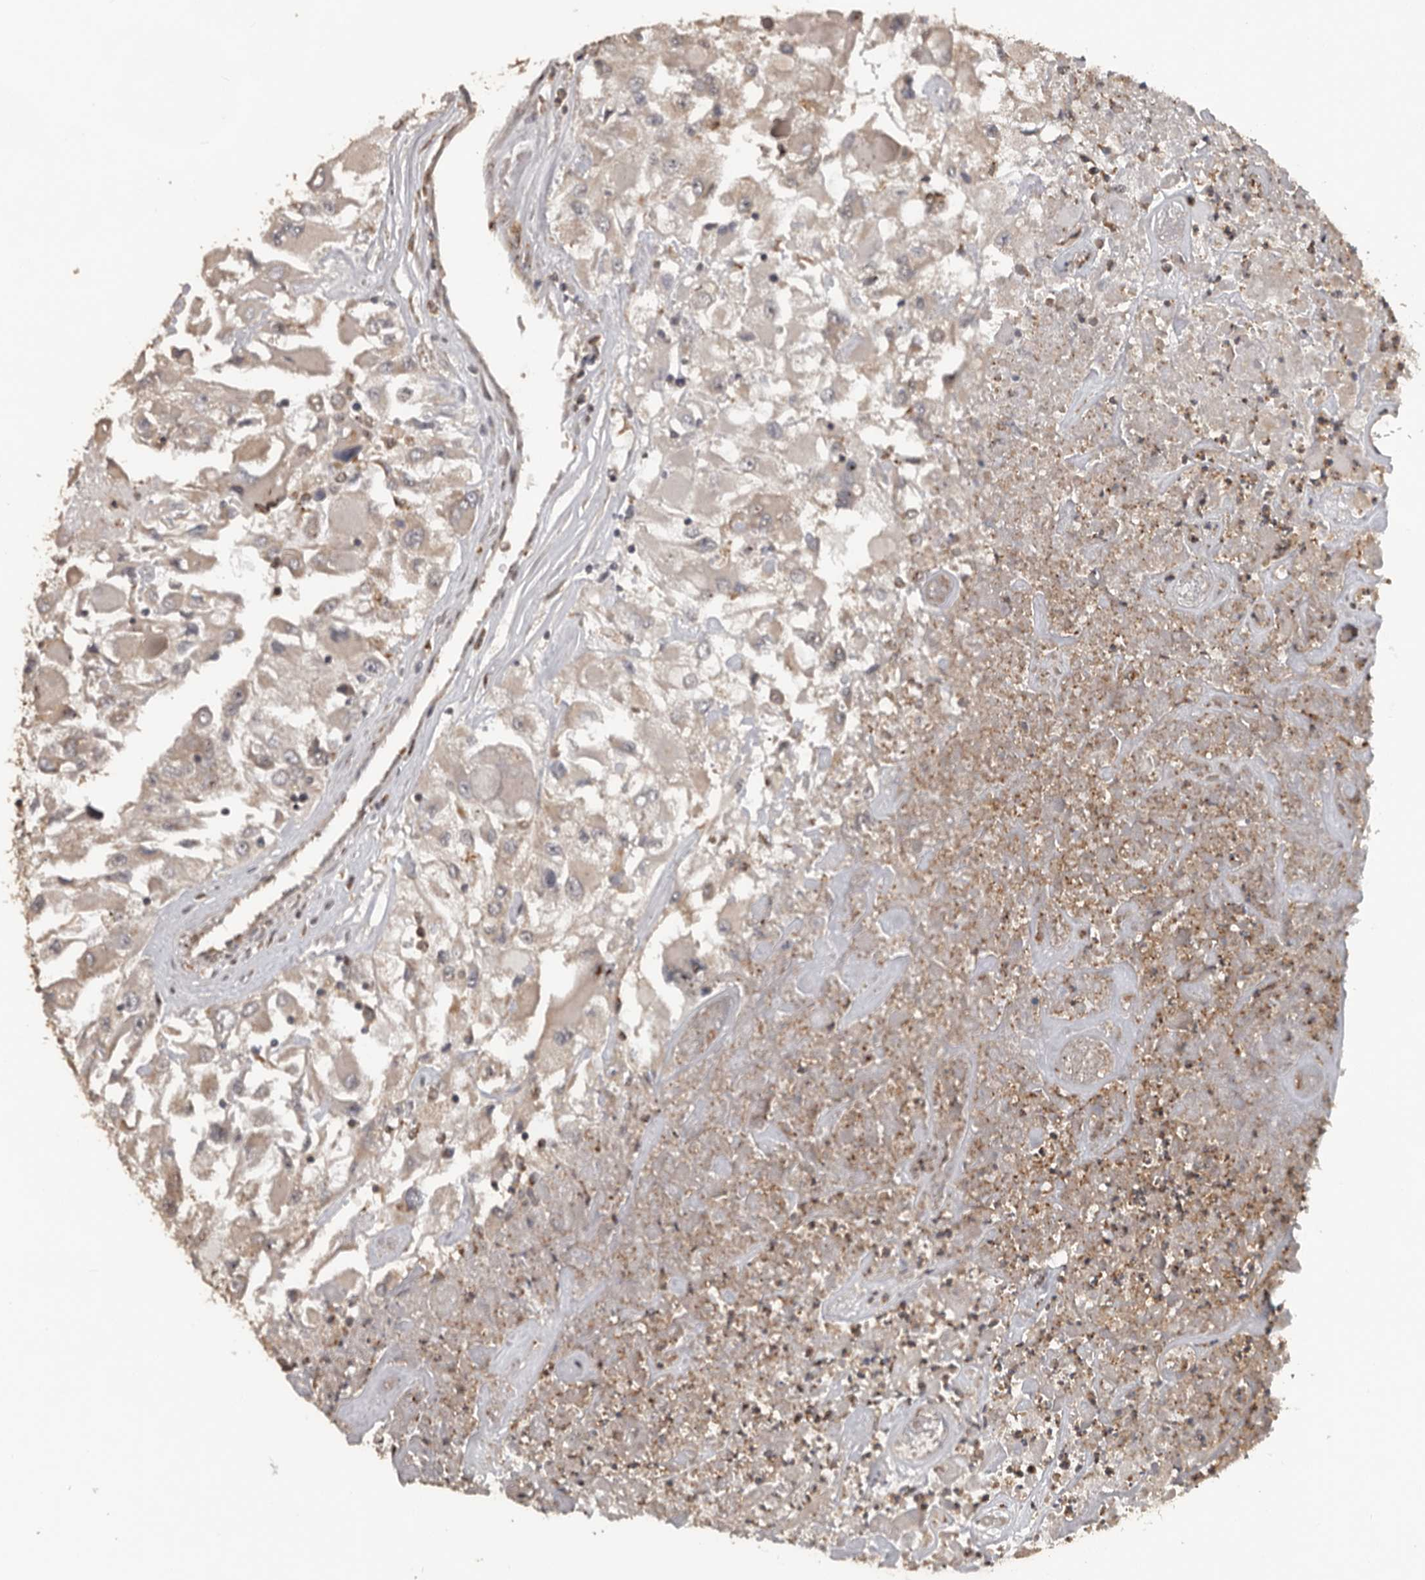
{"staining": {"intensity": "weak", "quantity": "<25%", "location": "cytoplasmic/membranous"}, "tissue": "renal cancer", "cell_type": "Tumor cells", "image_type": "cancer", "snomed": [{"axis": "morphology", "description": "Adenocarcinoma, NOS"}, {"axis": "topography", "description": "Kidney"}], "caption": "Micrograph shows no protein positivity in tumor cells of renal cancer tissue.", "gene": "CEP350", "patient": {"sex": "female", "age": 52}}